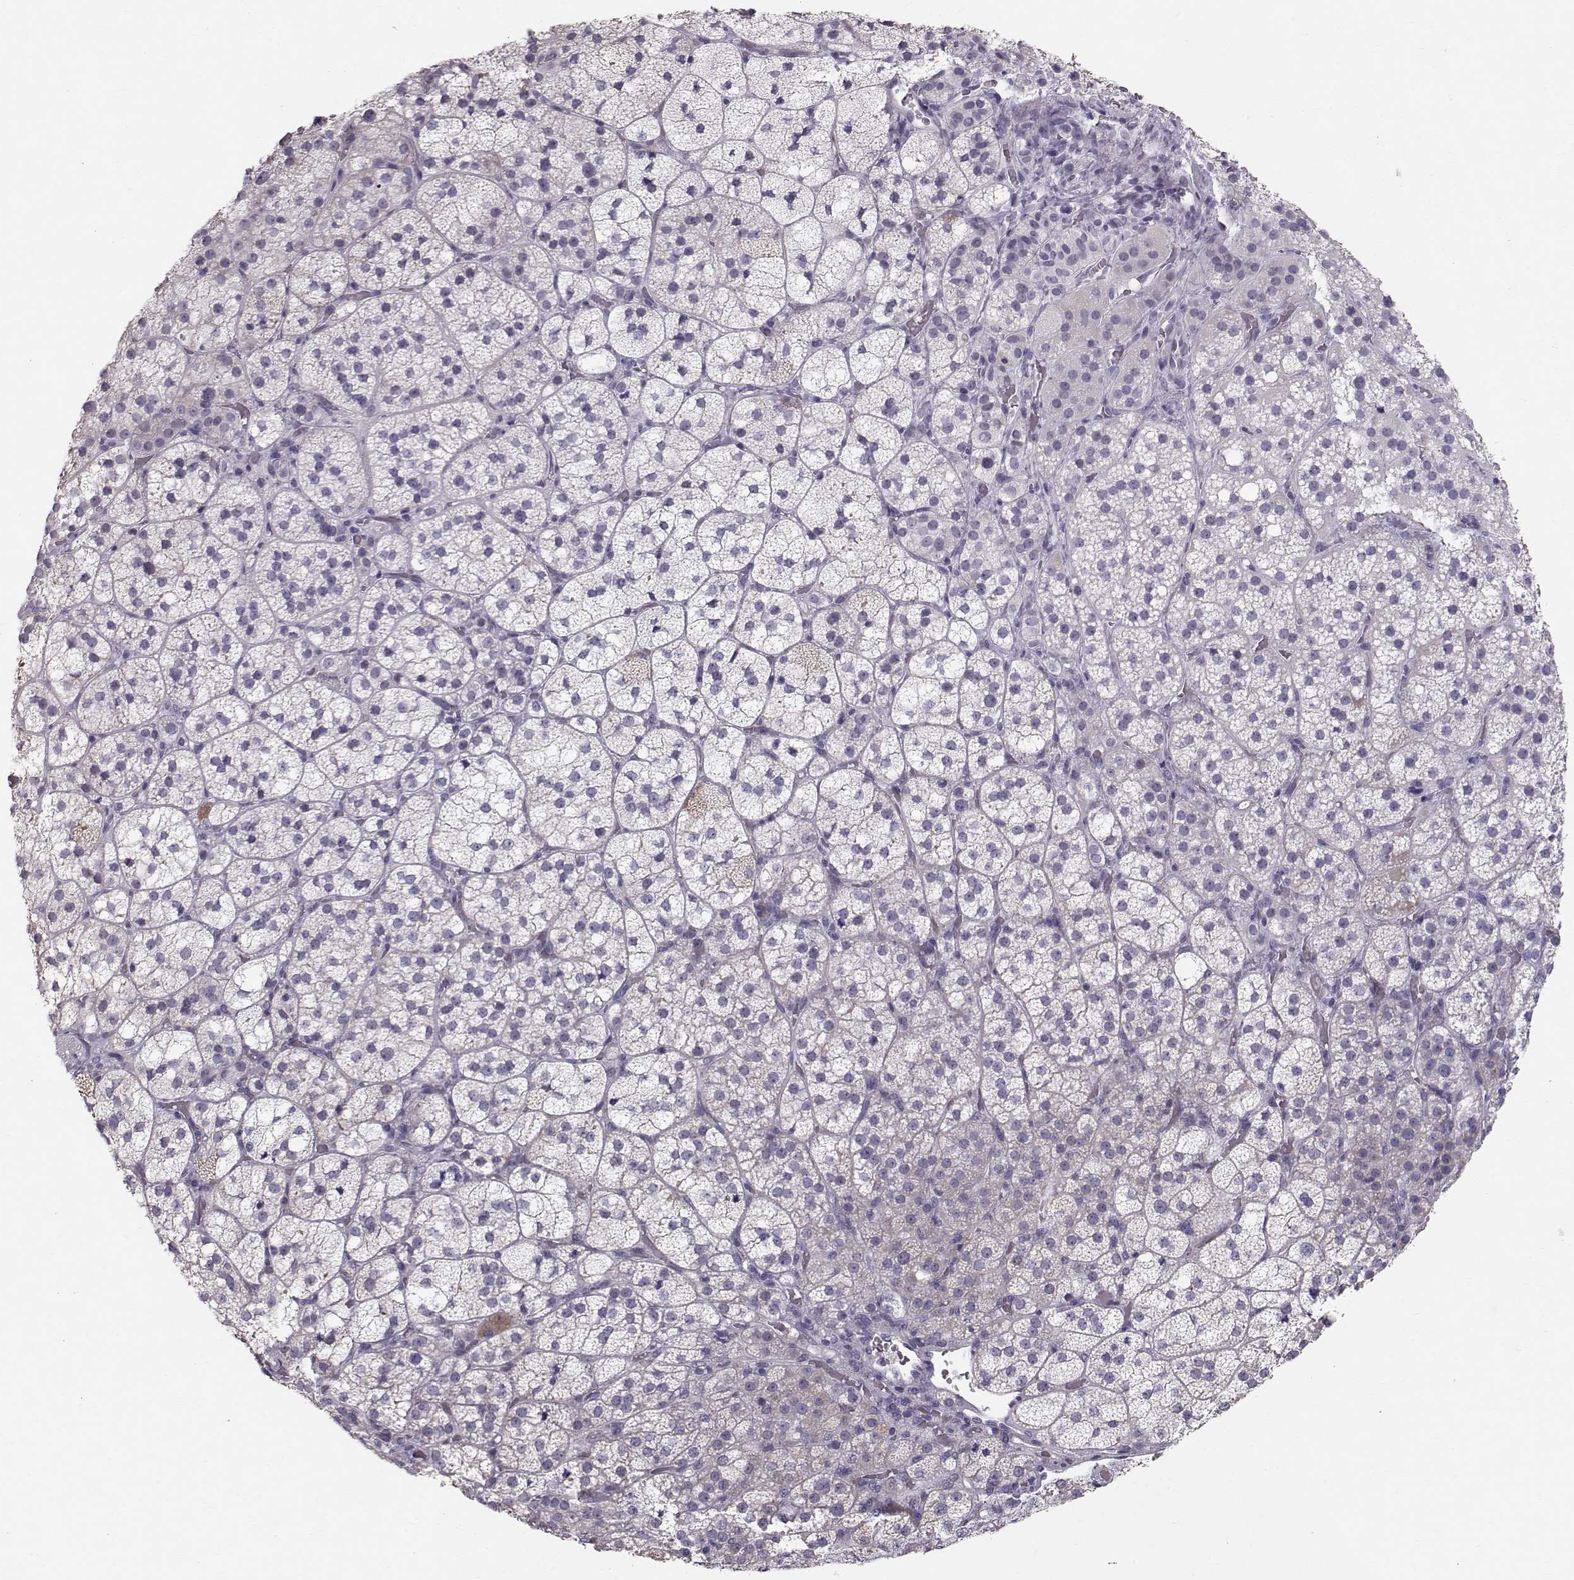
{"staining": {"intensity": "negative", "quantity": "none", "location": "none"}, "tissue": "adrenal gland", "cell_type": "Glandular cells", "image_type": "normal", "snomed": [{"axis": "morphology", "description": "Normal tissue, NOS"}, {"axis": "topography", "description": "Adrenal gland"}], "caption": "Normal adrenal gland was stained to show a protein in brown. There is no significant staining in glandular cells. (Brightfield microscopy of DAB (3,3'-diaminobenzidine) immunohistochemistry (IHC) at high magnification).", "gene": "POU1F1", "patient": {"sex": "female", "age": 60}}